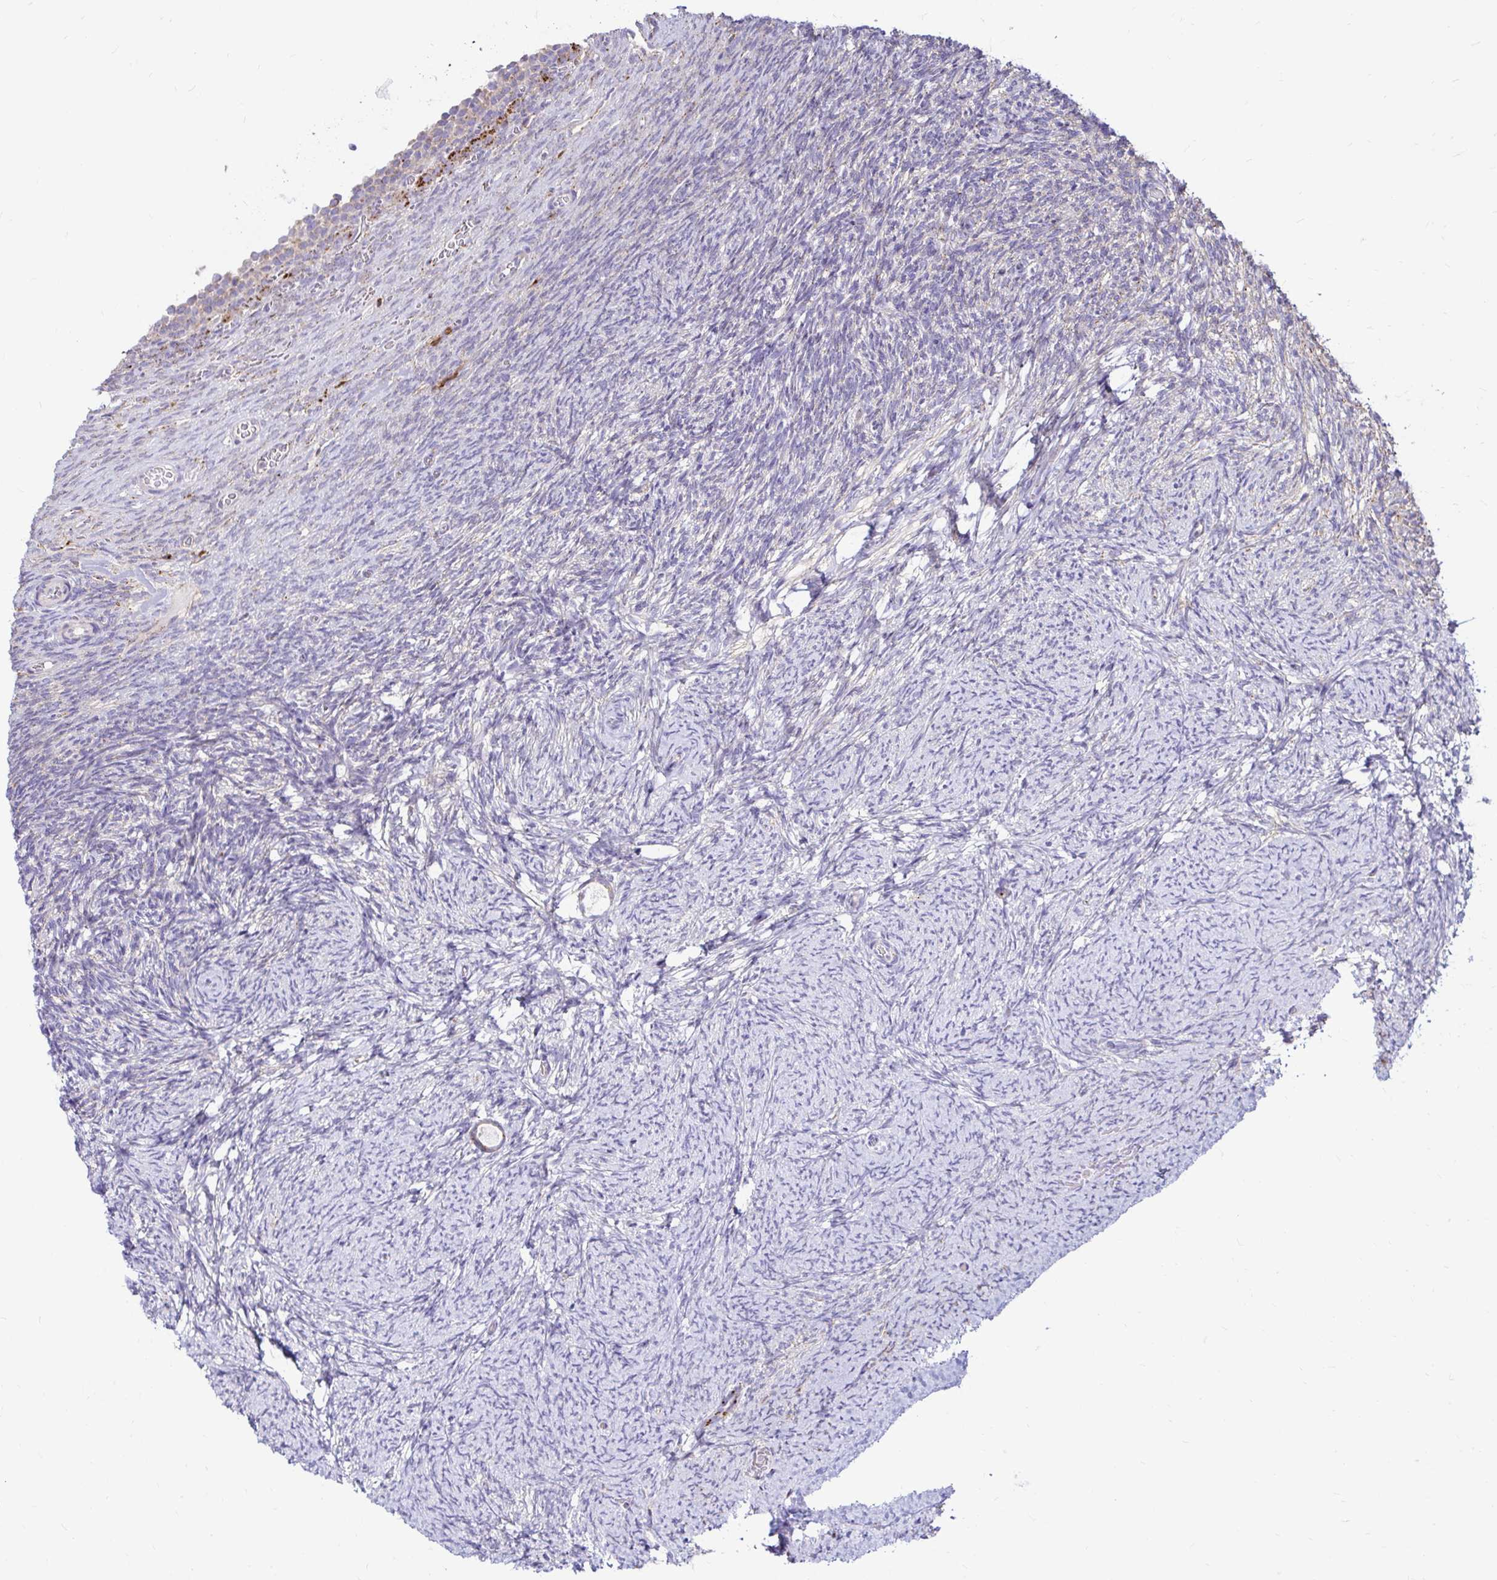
{"staining": {"intensity": "negative", "quantity": "none", "location": "none"}, "tissue": "ovary", "cell_type": "Follicle cells", "image_type": "normal", "snomed": [{"axis": "morphology", "description": "Normal tissue, NOS"}, {"axis": "topography", "description": "Ovary"}], "caption": "This is a image of IHC staining of normal ovary, which shows no expression in follicle cells.", "gene": "FUCA1", "patient": {"sex": "female", "age": 34}}